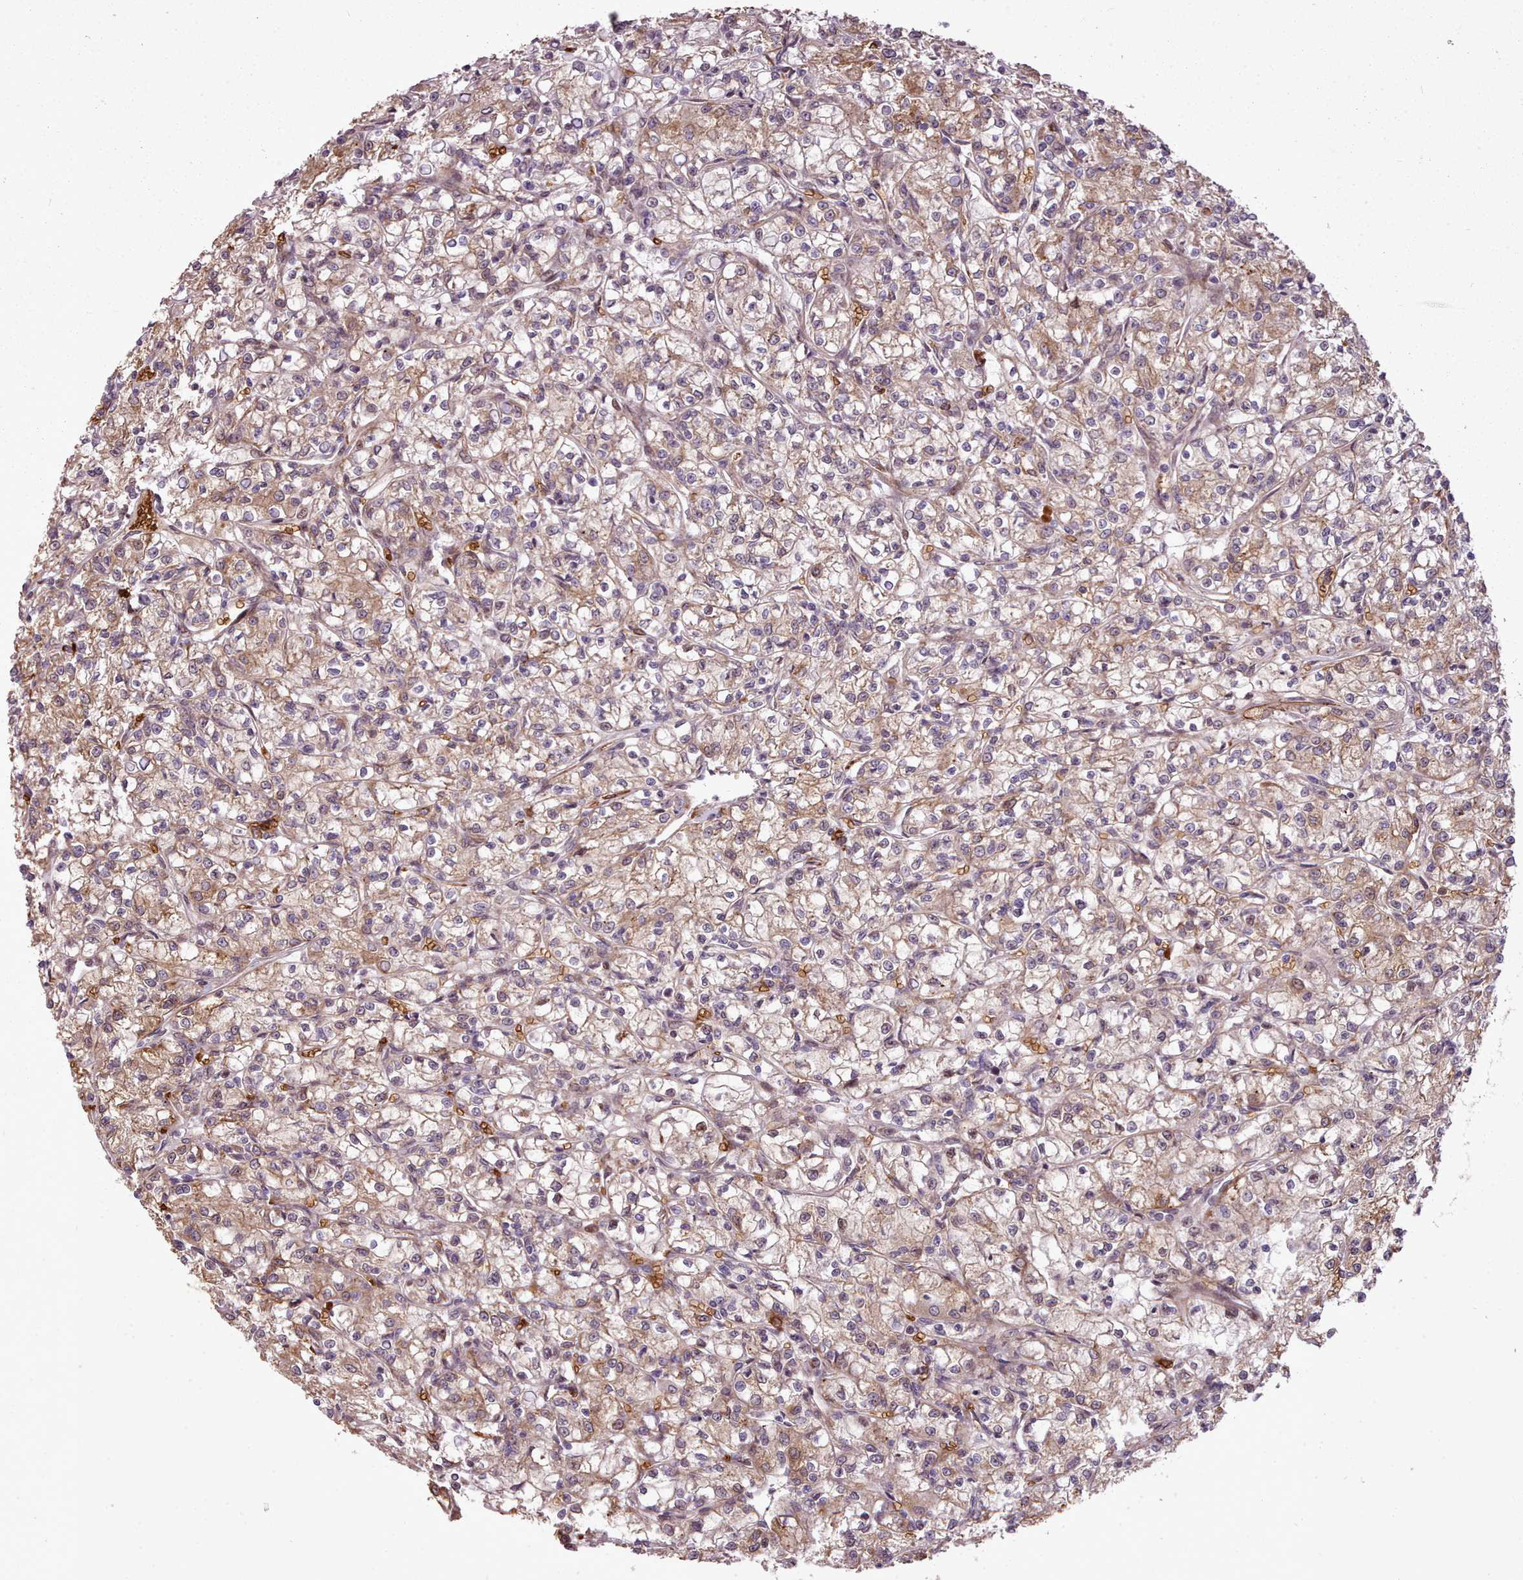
{"staining": {"intensity": "moderate", "quantity": "25%-75%", "location": "cytoplasmic/membranous"}, "tissue": "renal cancer", "cell_type": "Tumor cells", "image_type": "cancer", "snomed": [{"axis": "morphology", "description": "Adenocarcinoma, NOS"}, {"axis": "topography", "description": "Kidney"}], "caption": "Immunohistochemistry (IHC) histopathology image of neoplastic tissue: adenocarcinoma (renal) stained using immunohistochemistry displays medium levels of moderate protein expression localized specifically in the cytoplasmic/membranous of tumor cells, appearing as a cytoplasmic/membranous brown color.", "gene": "CABP1", "patient": {"sex": "female", "age": 59}}